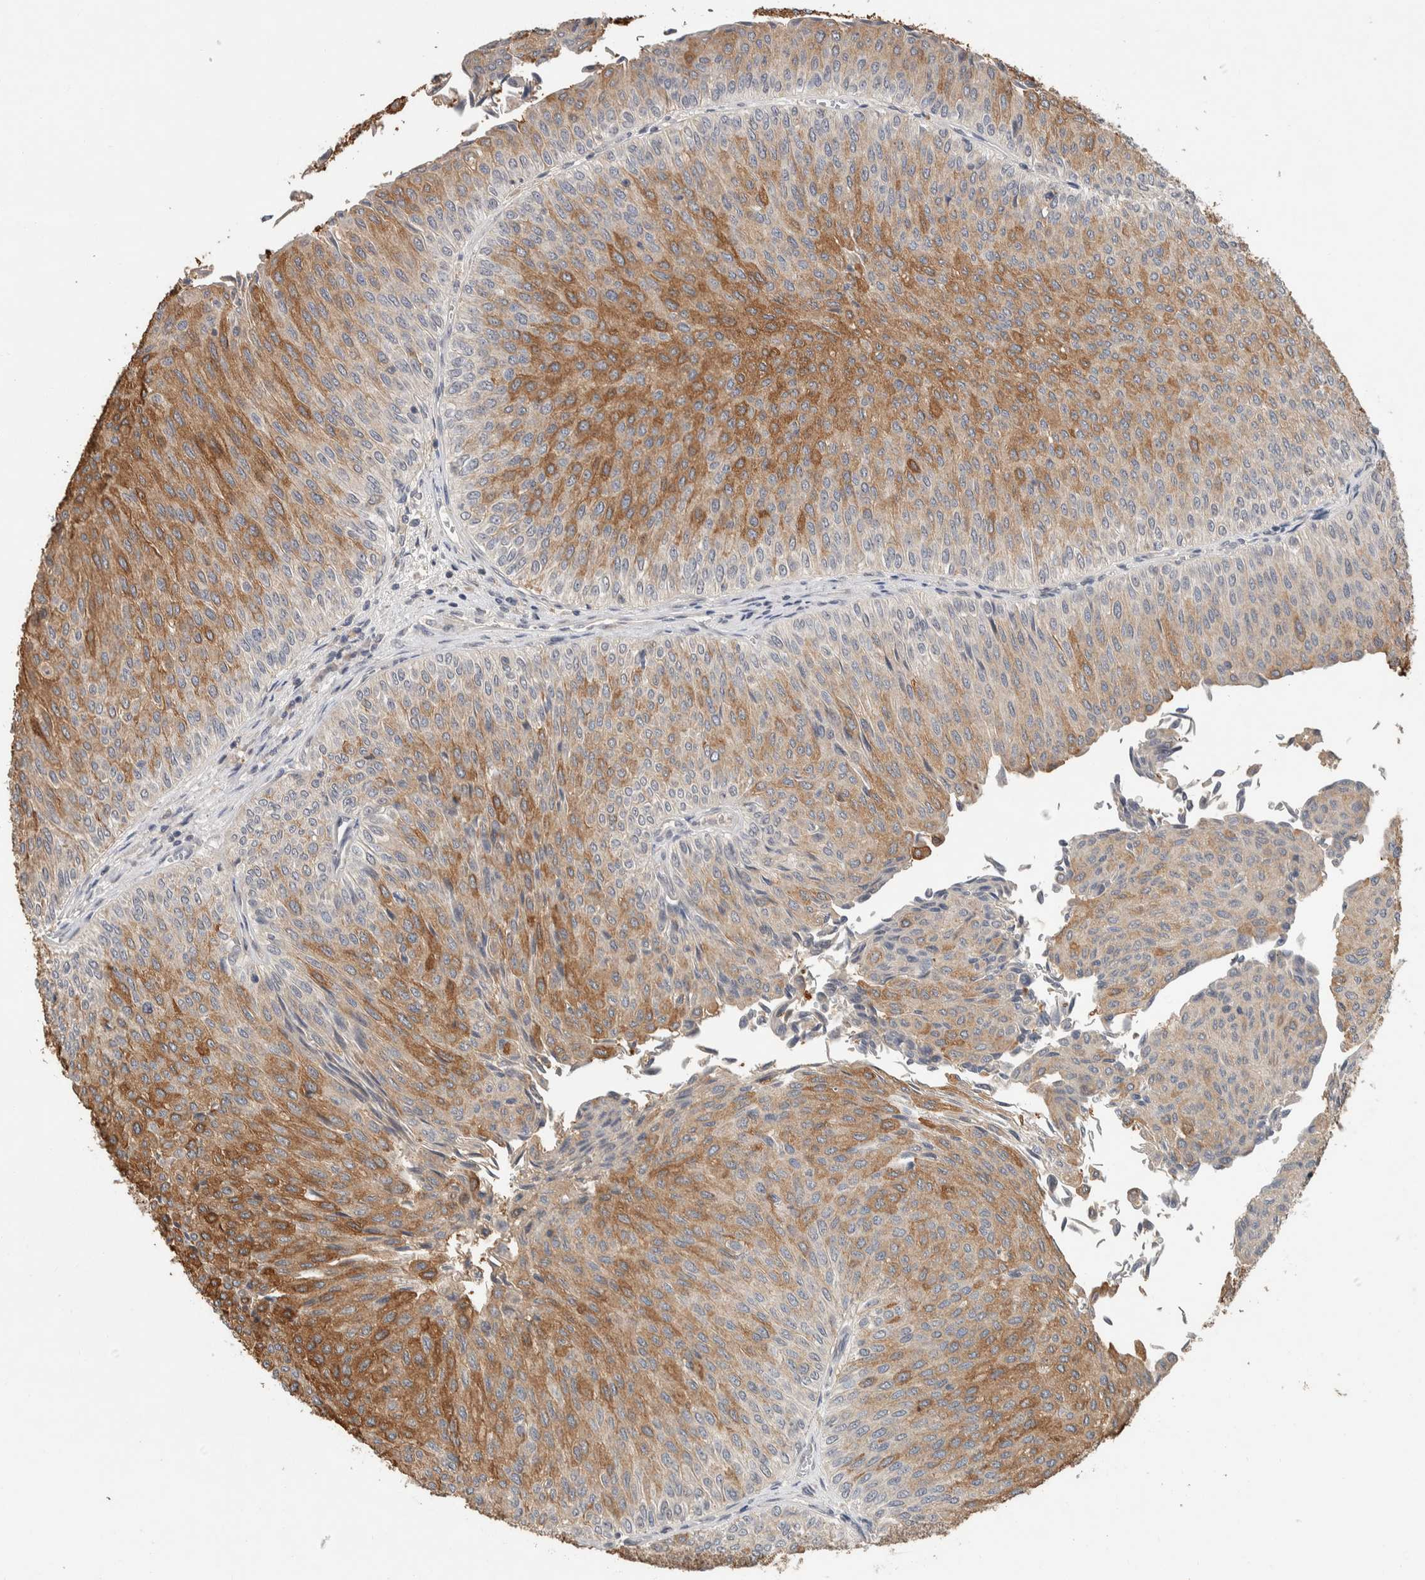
{"staining": {"intensity": "moderate", "quantity": ">75%", "location": "cytoplasmic/membranous"}, "tissue": "urothelial cancer", "cell_type": "Tumor cells", "image_type": "cancer", "snomed": [{"axis": "morphology", "description": "Urothelial carcinoma, Low grade"}, {"axis": "topography", "description": "Urinary bladder"}], "caption": "IHC of urothelial cancer exhibits medium levels of moderate cytoplasmic/membranous positivity in approximately >75% of tumor cells.", "gene": "CYSRT1", "patient": {"sex": "male", "age": 78}}